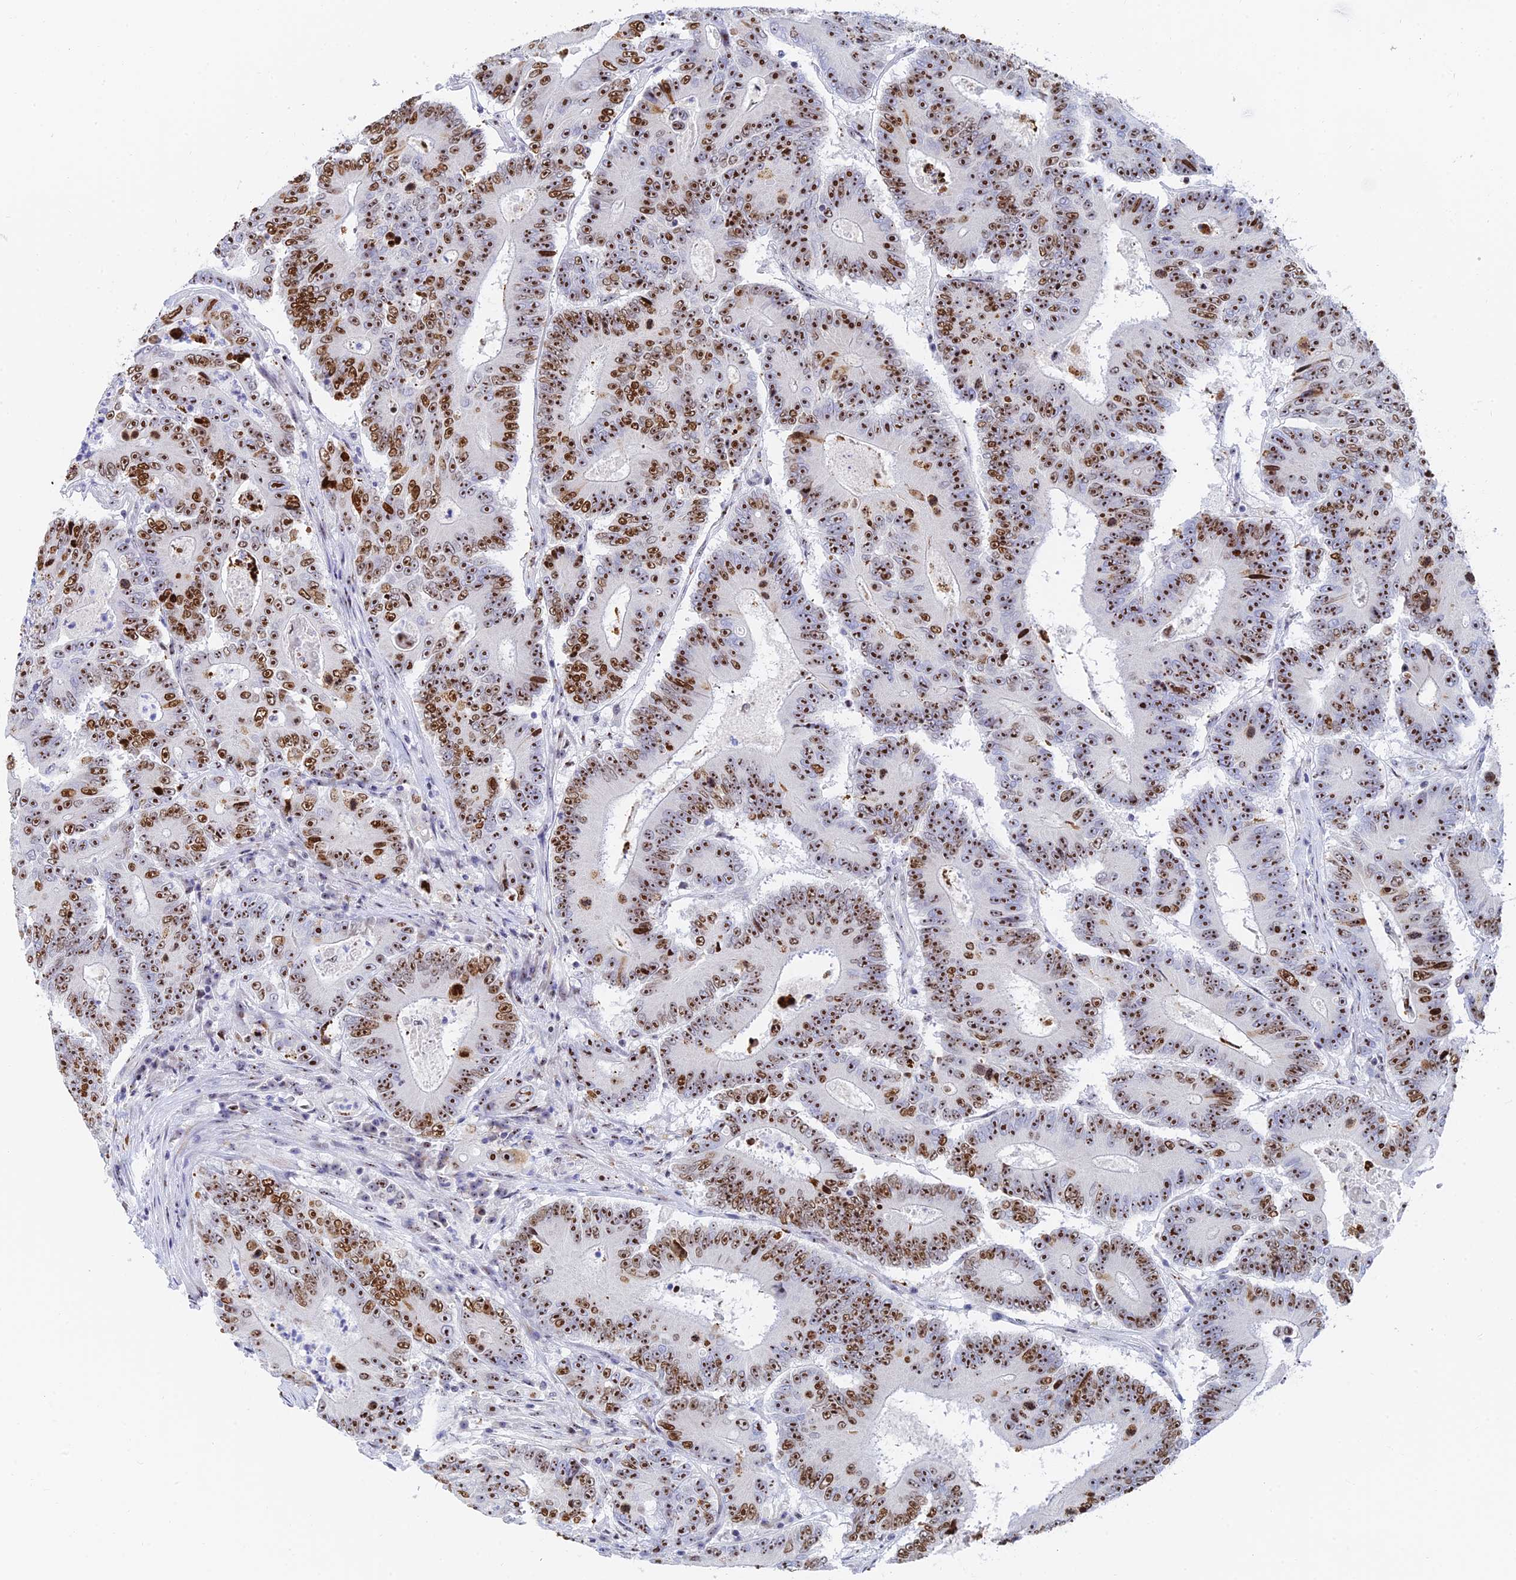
{"staining": {"intensity": "strong", "quantity": ">75%", "location": "nuclear"}, "tissue": "colorectal cancer", "cell_type": "Tumor cells", "image_type": "cancer", "snomed": [{"axis": "morphology", "description": "Adenocarcinoma, NOS"}, {"axis": "topography", "description": "Colon"}], "caption": "An image of human adenocarcinoma (colorectal) stained for a protein exhibits strong nuclear brown staining in tumor cells.", "gene": "RSL1D1", "patient": {"sex": "male", "age": 83}}